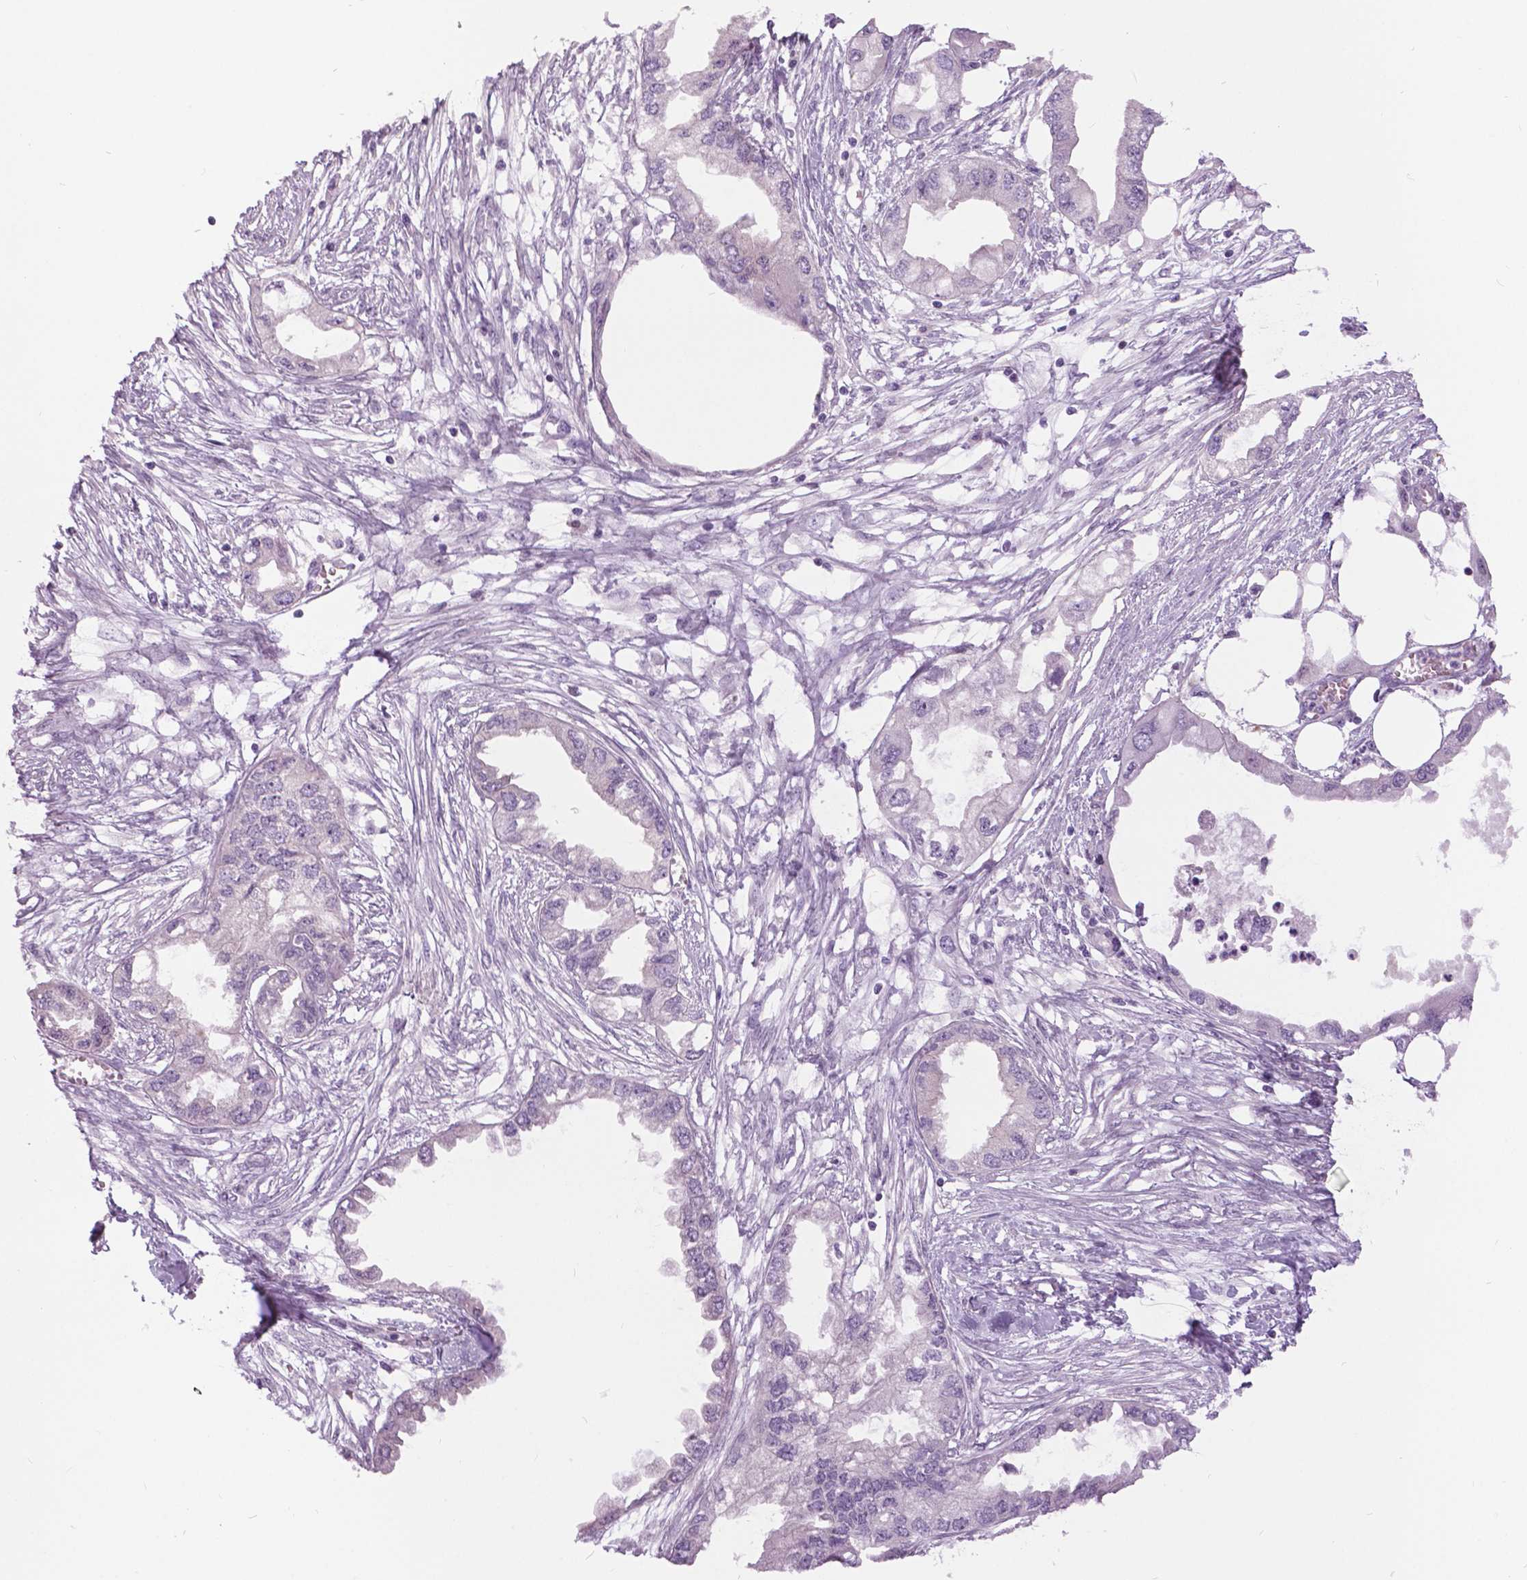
{"staining": {"intensity": "negative", "quantity": "none", "location": "none"}, "tissue": "endometrial cancer", "cell_type": "Tumor cells", "image_type": "cancer", "snomed": [{"axis": "morphology", "description": "Adenocarcinoma, NOS"}, {"axis": "morphology", "description": "Adenocarcinoma, metastatic, NOS"}, {"axis": "topography", "description": "Adipose tissue"}, {"axis": "topography", "description": "Endometrium"}], "caption": "Tumor cells are negative for brown protein staining in endometrial cancer (metastatic adenocarcinoma). The staining was performed using DAB to visualize the protein expression in brown, while the nuclei were stained in blue with hematoxylin (Magnification: 20x).", "gene": "TP53TG5", "patient": {"sex": "female", "age": 67}}